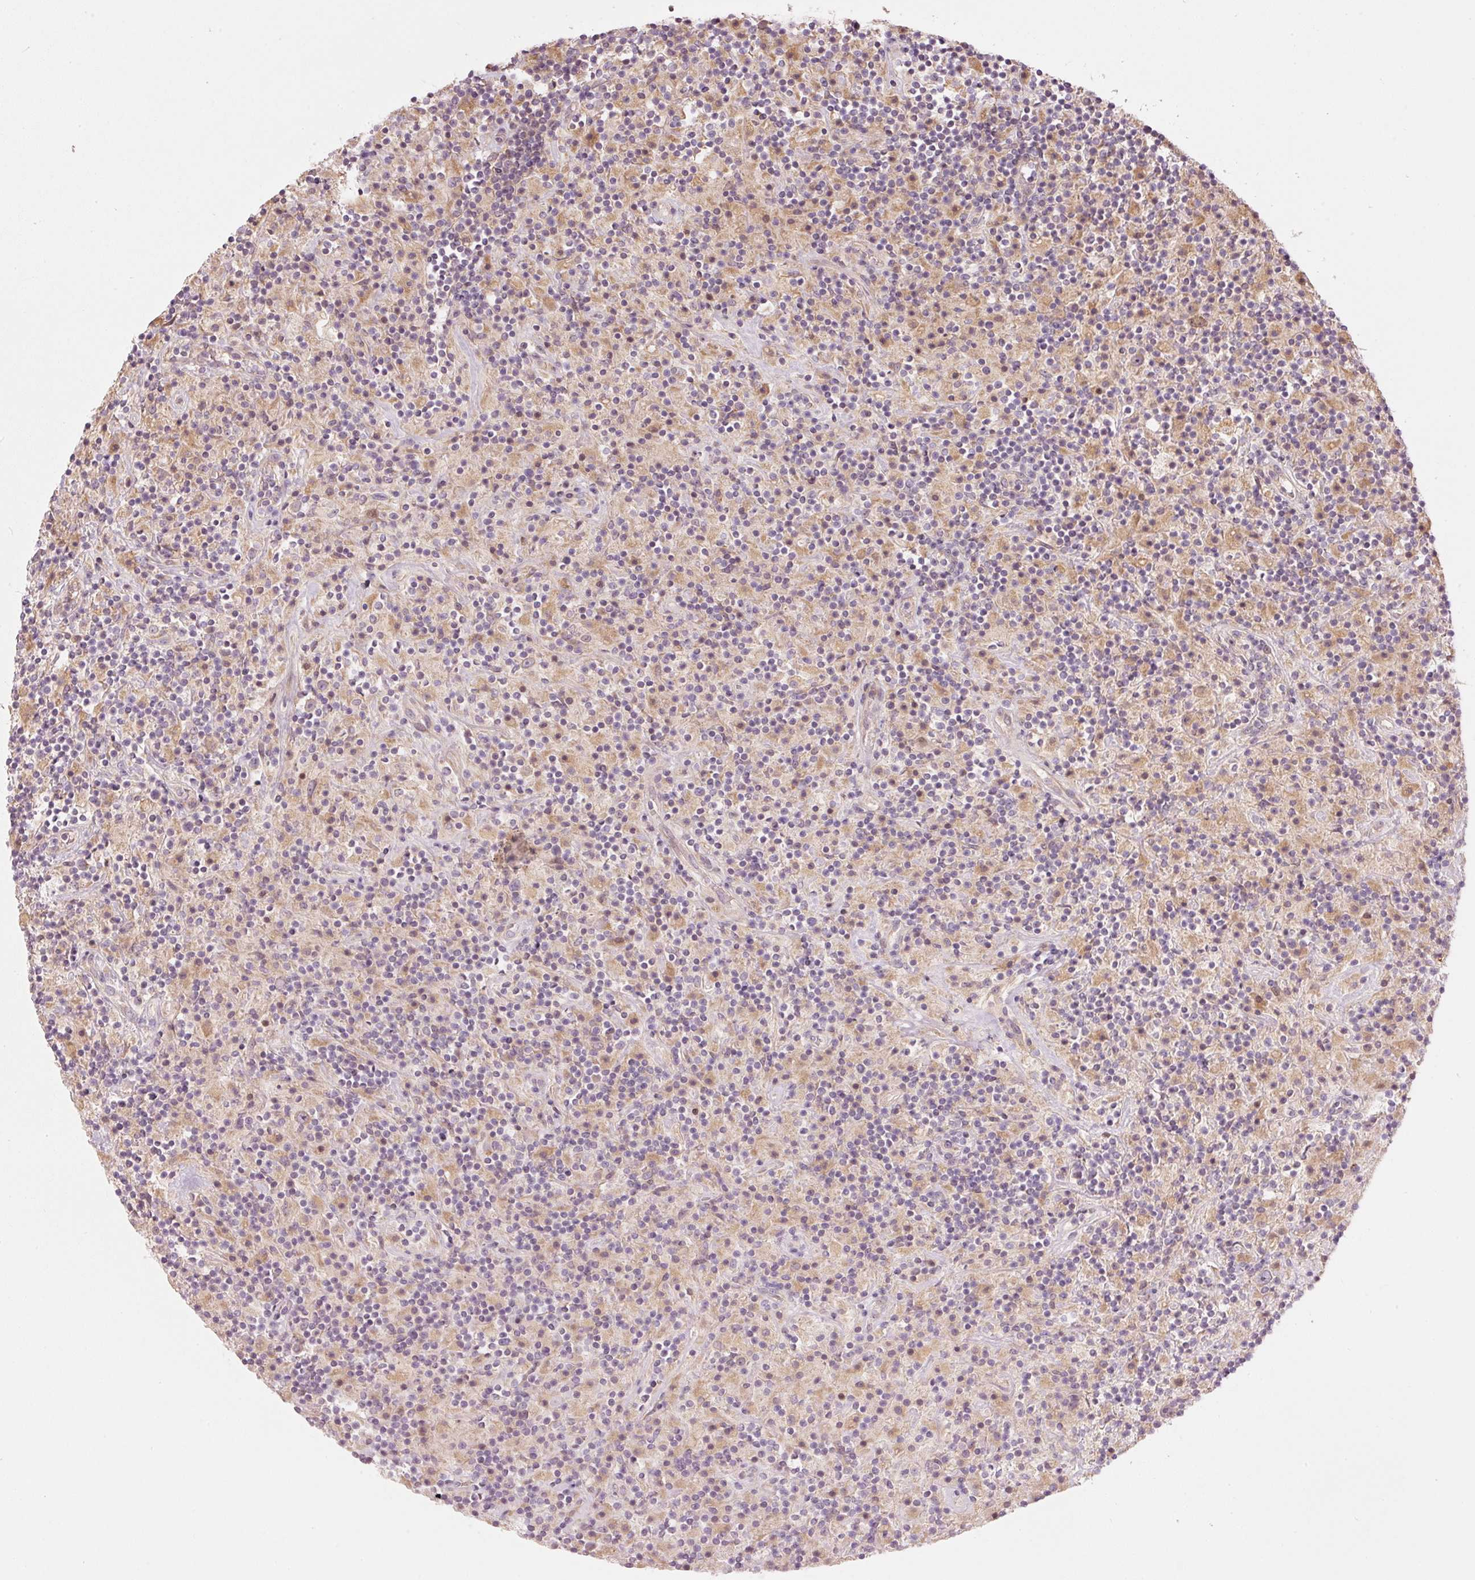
{"staining": {"intensity": "negative", "quantity": "none", "location": "none"}, "tissue": "lymphoma", "cell_type": "Tumor cells", "image_type": "cancer", "snomed": [{"axis": "morphology", "description": "Hodgkin's disease, NOS"}, {"axis": "topography", "description": "Lymph node"}], "caption": "A micrograph of Hodgkin's disease stained for a protein demonstrates no brown staining in tumor cells.", "gene": "MAP10", "patient": {"sex": "male", "age": 70}}